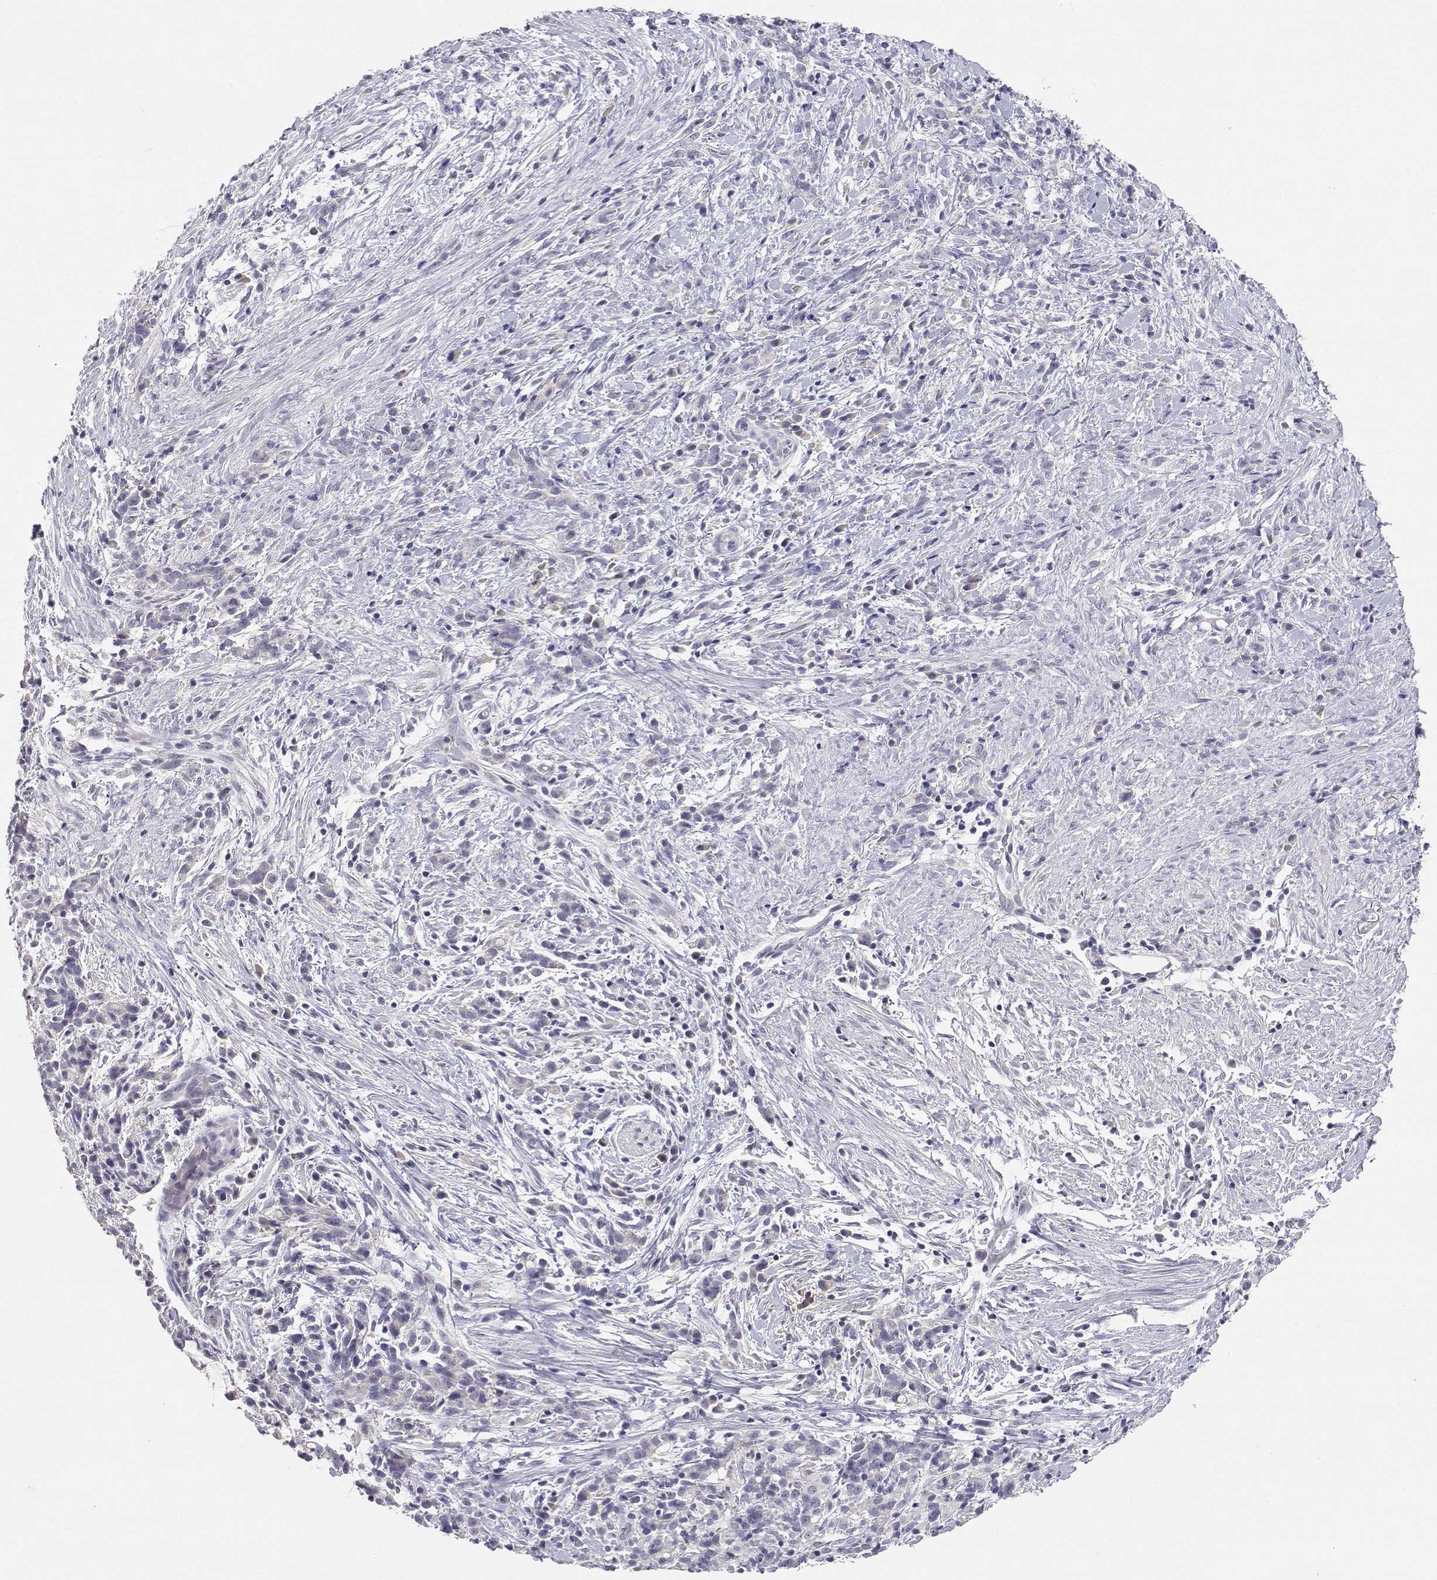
{"staining": {"intensity": "negative", "quantity": "none", "location": "none"}, "tissue": "stomach cancer", "cell_type": "Tumor cells", "image_type": "cancer", "snomed": [{"axis": "morphology", "description": "Adenocarcinoma, NOS"}, {"axis": "topography", "description": "Stomach"}], "caption": "Micrograph shows no significant protein positivity in tumor cells of stomach cancer (adenocarcinoma).", "gene": "ADA", "patient": {"sex": "female", "age": 57}}